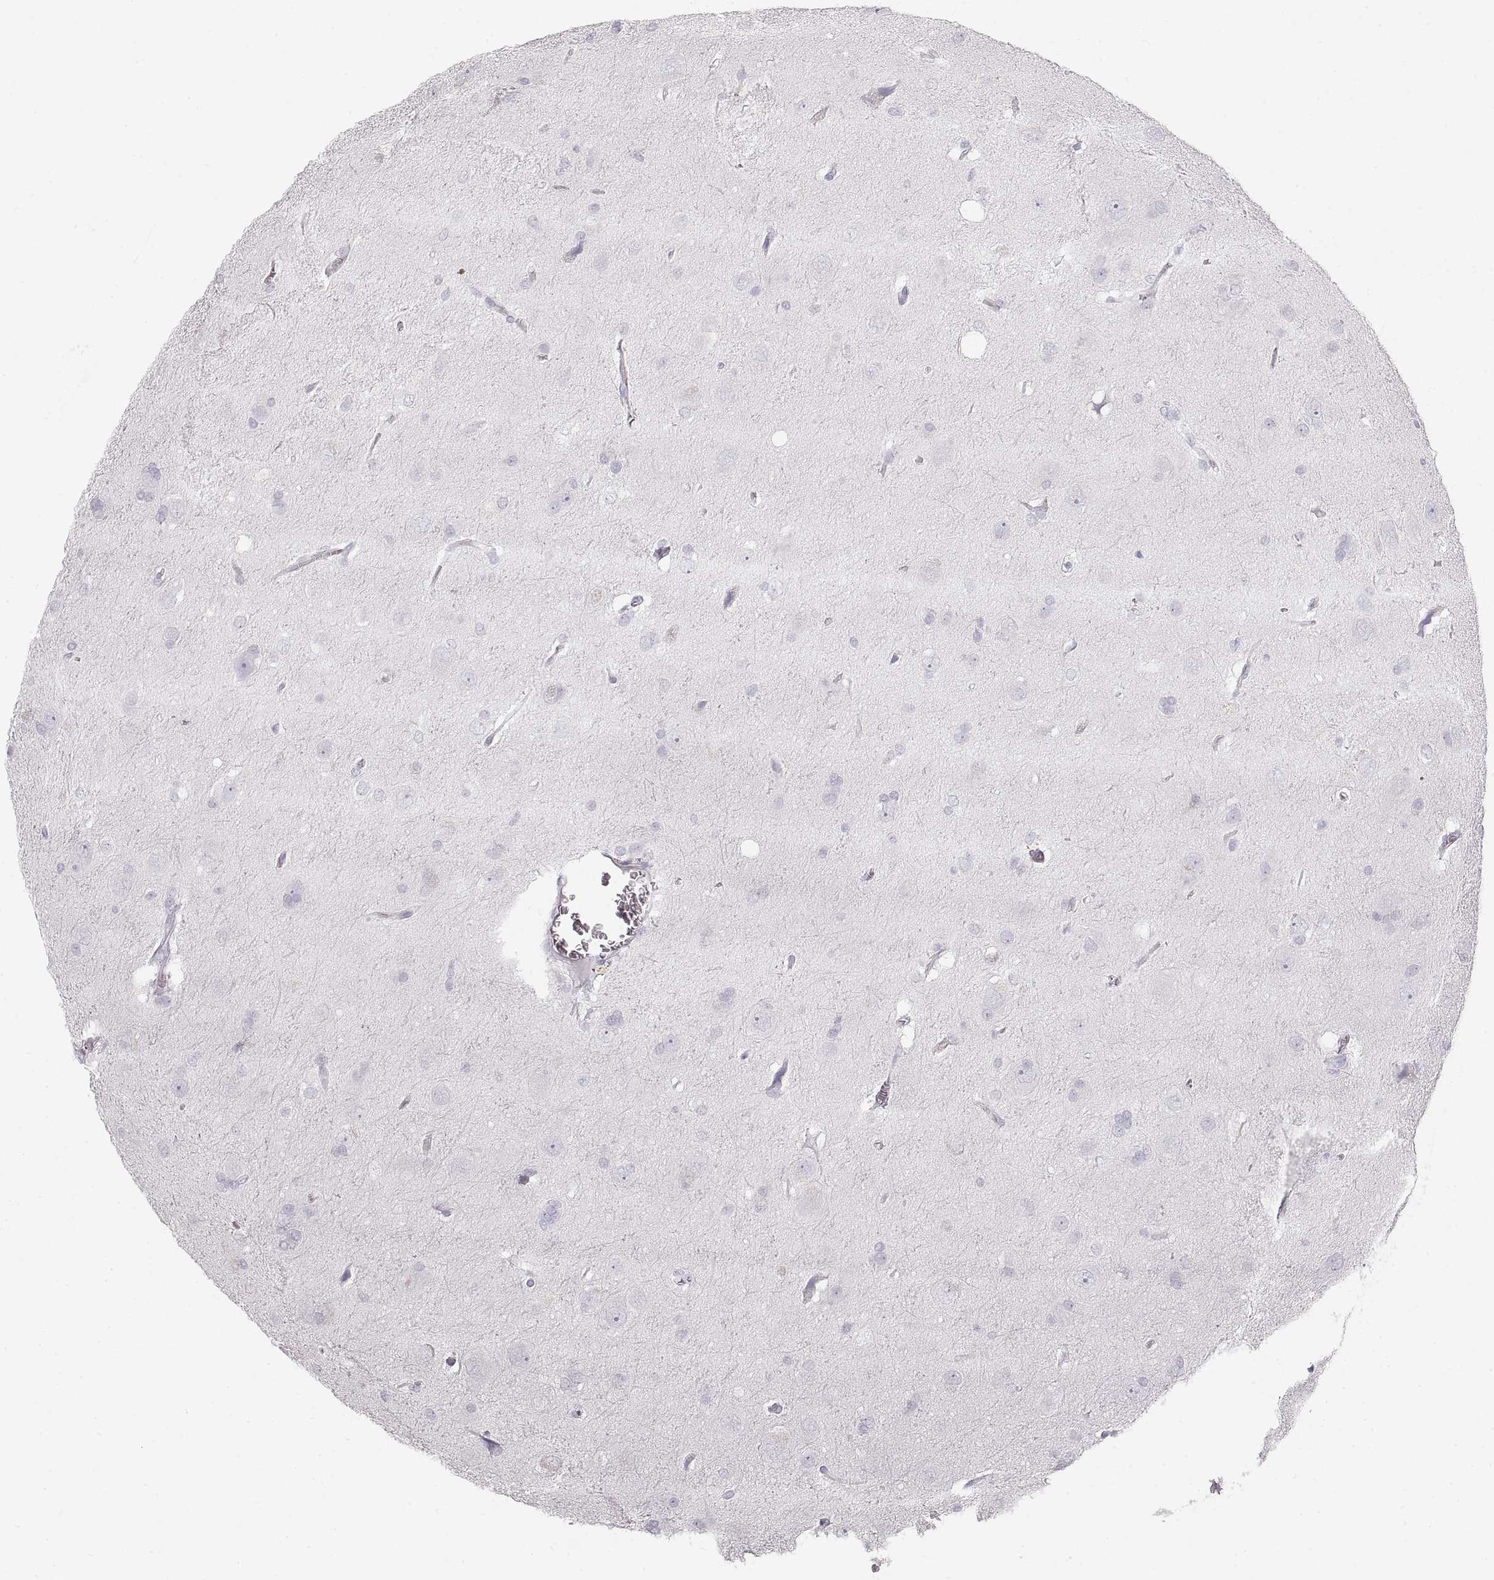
{"staining": {"intensity": "negative", "quantity": "none", "location": "none"}, "tissue": "glioma", "cell_type": "Tumor cells", "image_type": "cancer", "snomed": [{"axis": "morphology", "description": "Glioma, malignant, Low grade"}, {"axis": "topography", "description": "Brain"}], "caption": "A high-resolution micrograph shows immunohistochemistry staining of malignant low-grade glioma, which demonstrates no significant expression in tumor cells.", "gene": "CRYAA", "patient": {"sex": "male", "age": 58}}